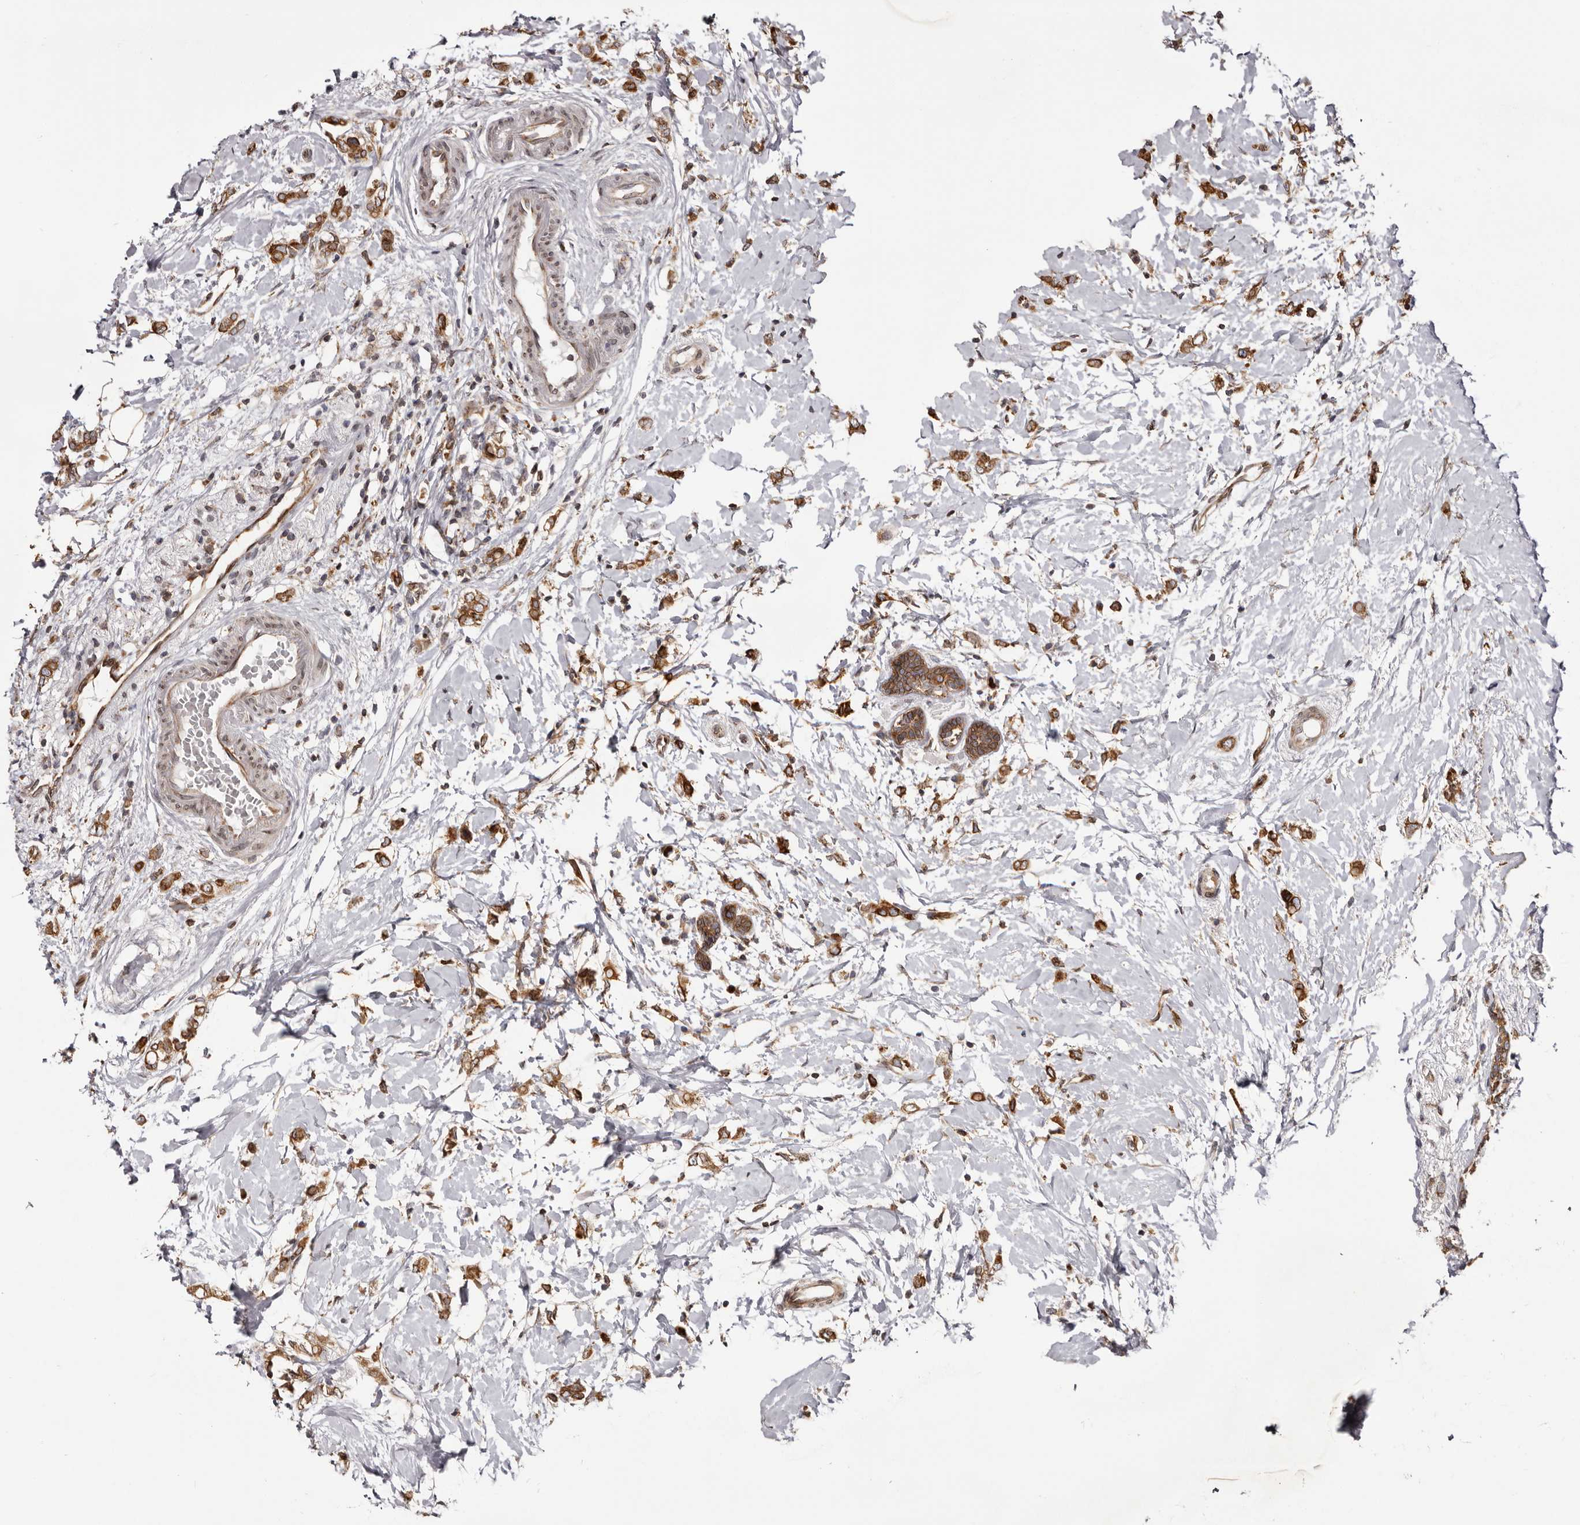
{"staining": {"intensity": "moderate", "quantity": ">75%", "location": "cytoplasmic/membranous"}, "tissue": "breast cancer", "cell_type": "Tumor cells", "image_type": "cancer", "snomed": [{"axis": "morphology", "description": "Normal tissue, NOS"}, {"axis": "morphology", "description": "Lobular carcinoma"}, {"axis": "topography", "description": "Breast"}], "caption": "Breast lobular carcinoma tissue shows moderate cytoplasmic/membranous positivity in about >75% of tumor cells", "gene": "C4orf3", "patient": {"sex": "female", "age": 47}}